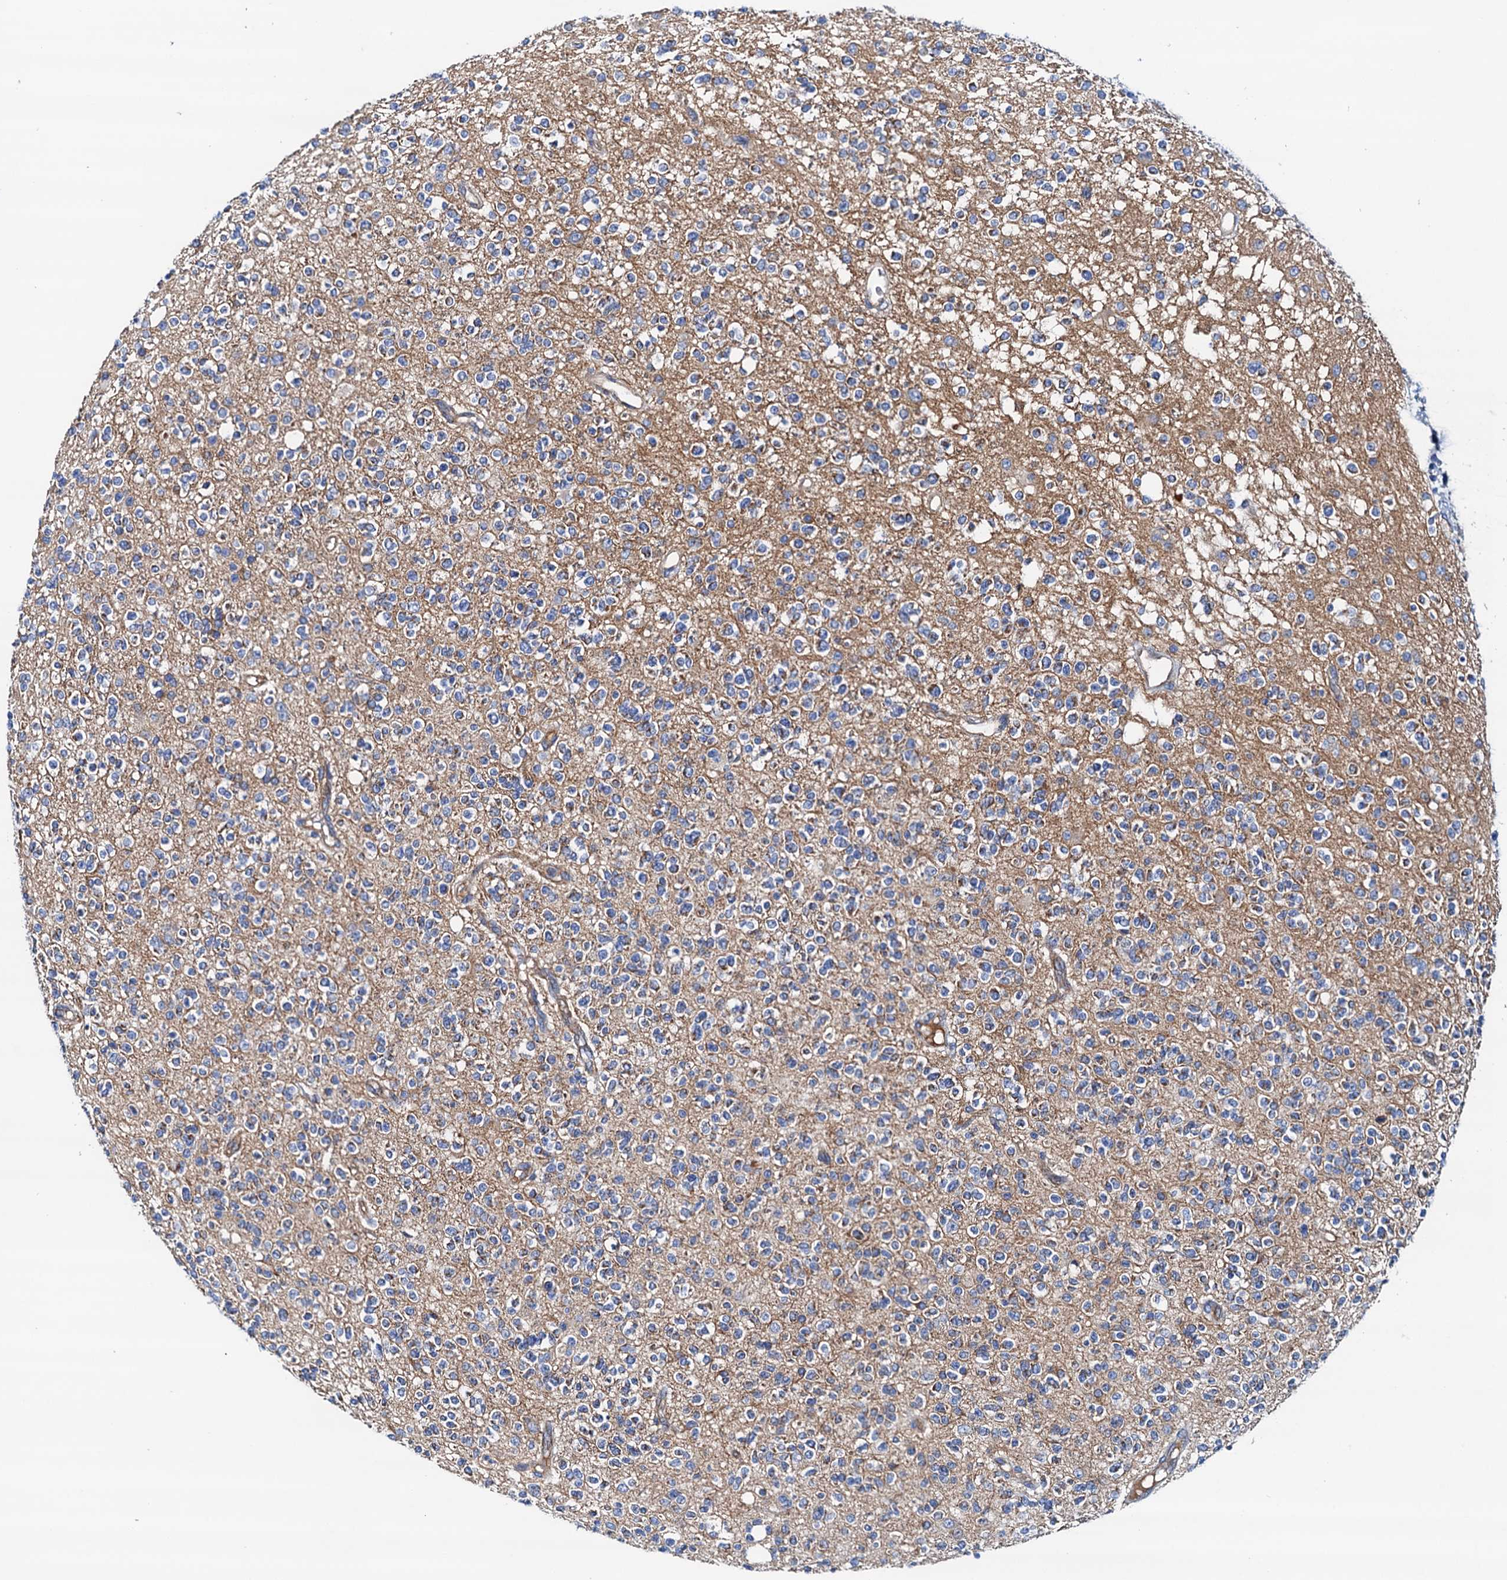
{"staining": {"intensity": "negative", "quantity": "none", "location": "none"}, "tissue": "glioma", "cell_type": "Tumor cells", "image_type": "cancer", "snomed": [{"axis": "morphology", "description": "Glioma, malignant, High grade"}, {"axis": "topography", "description": "Brain"}], "caption": "Tumor cells are negative for brown protein staining in glioma.", "gene": "RASSF9", "patient": {"sex": "male", "age": 34}}